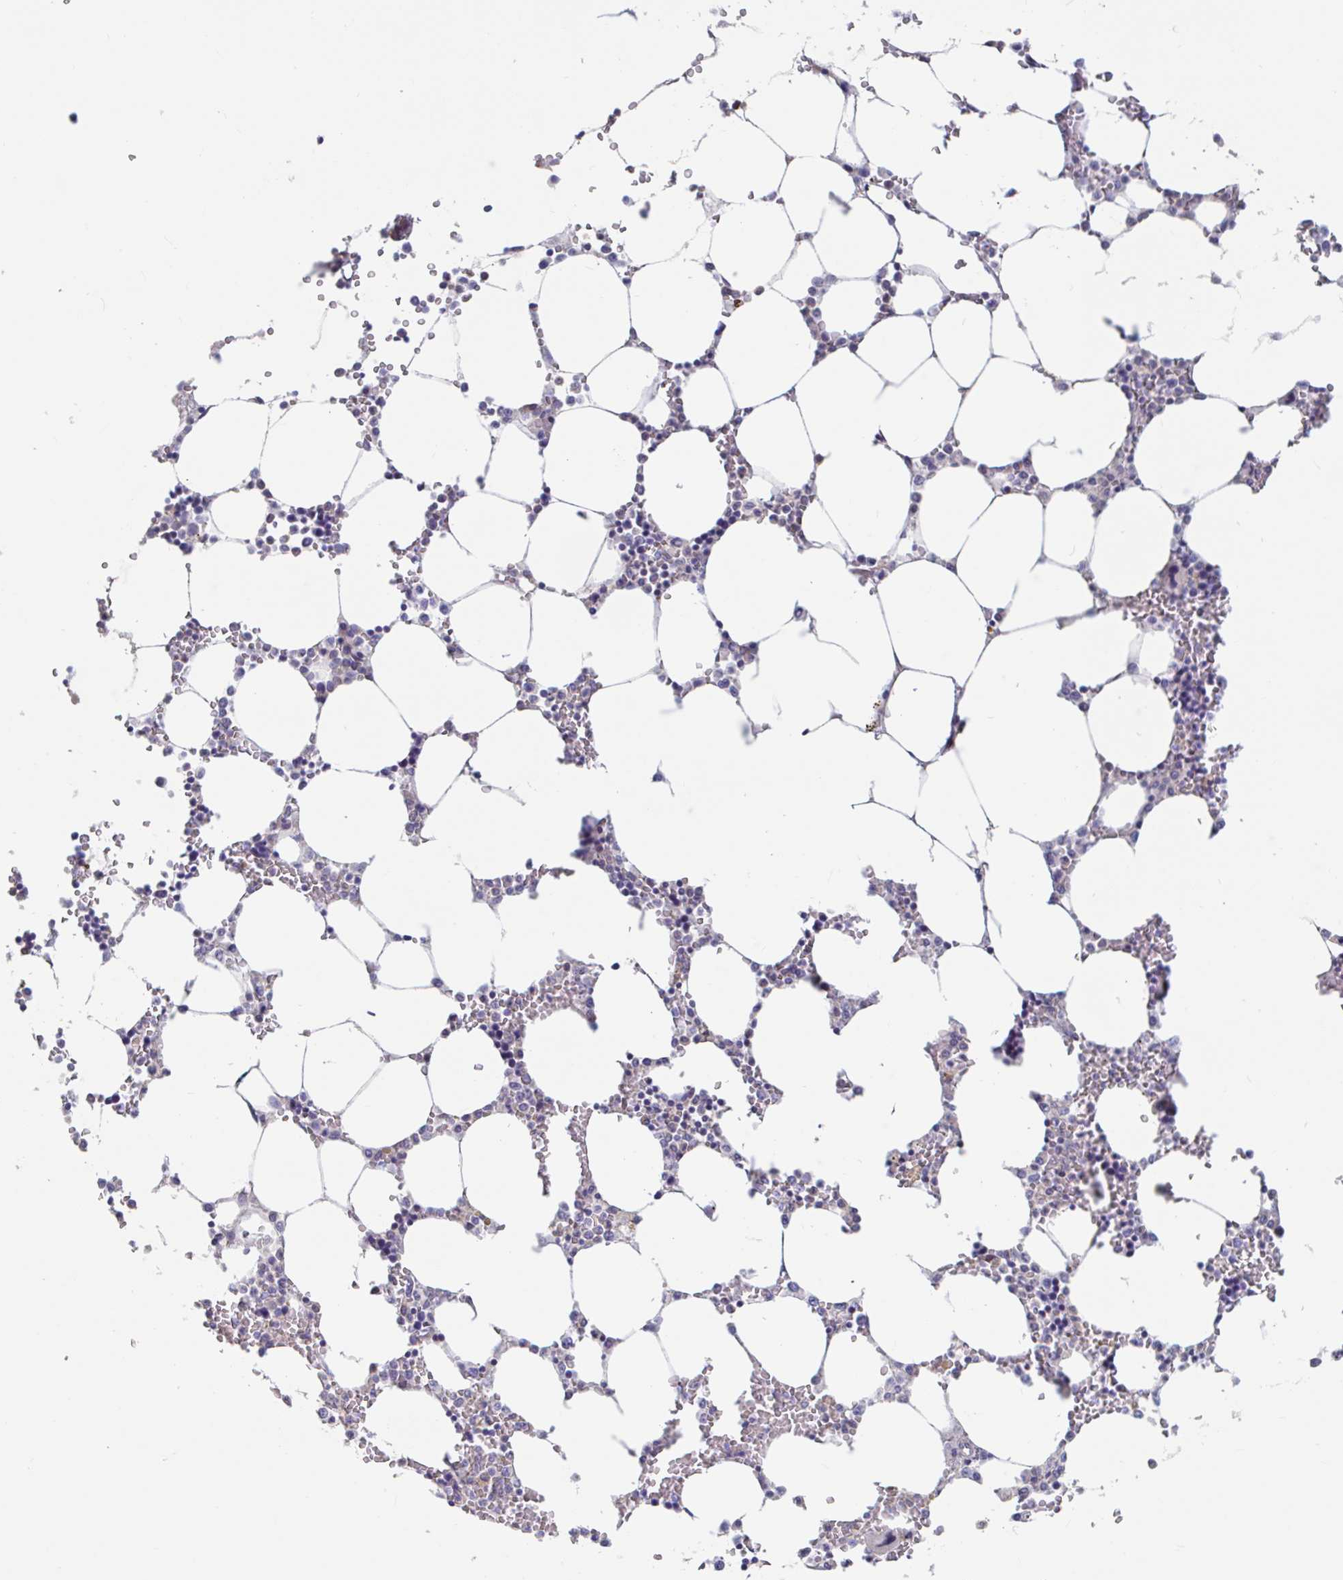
{"staining": {"intensity": "negative", "quantity": "none", "location": "none"}, "tissue": "bone marrow", "cell_type": "Hematopoietic cells", "image_type": "normal", "snomed": [{"axis": "morphology", "description": "Normal tissue, NOS"}, {"axis": "topography", "description": "Bone marrow"}], "caption": "High power microscopy histopathology image of an immunohistochemistry (IHC) histopathology image of unremarkable bone marrow, revealing no significant expression in hematopoietic cells. (Immunohistochemistry, brightfield microscopy, high magnification).", "gene": "UNKL", "patient": {"sex": "male", "age": 64}}